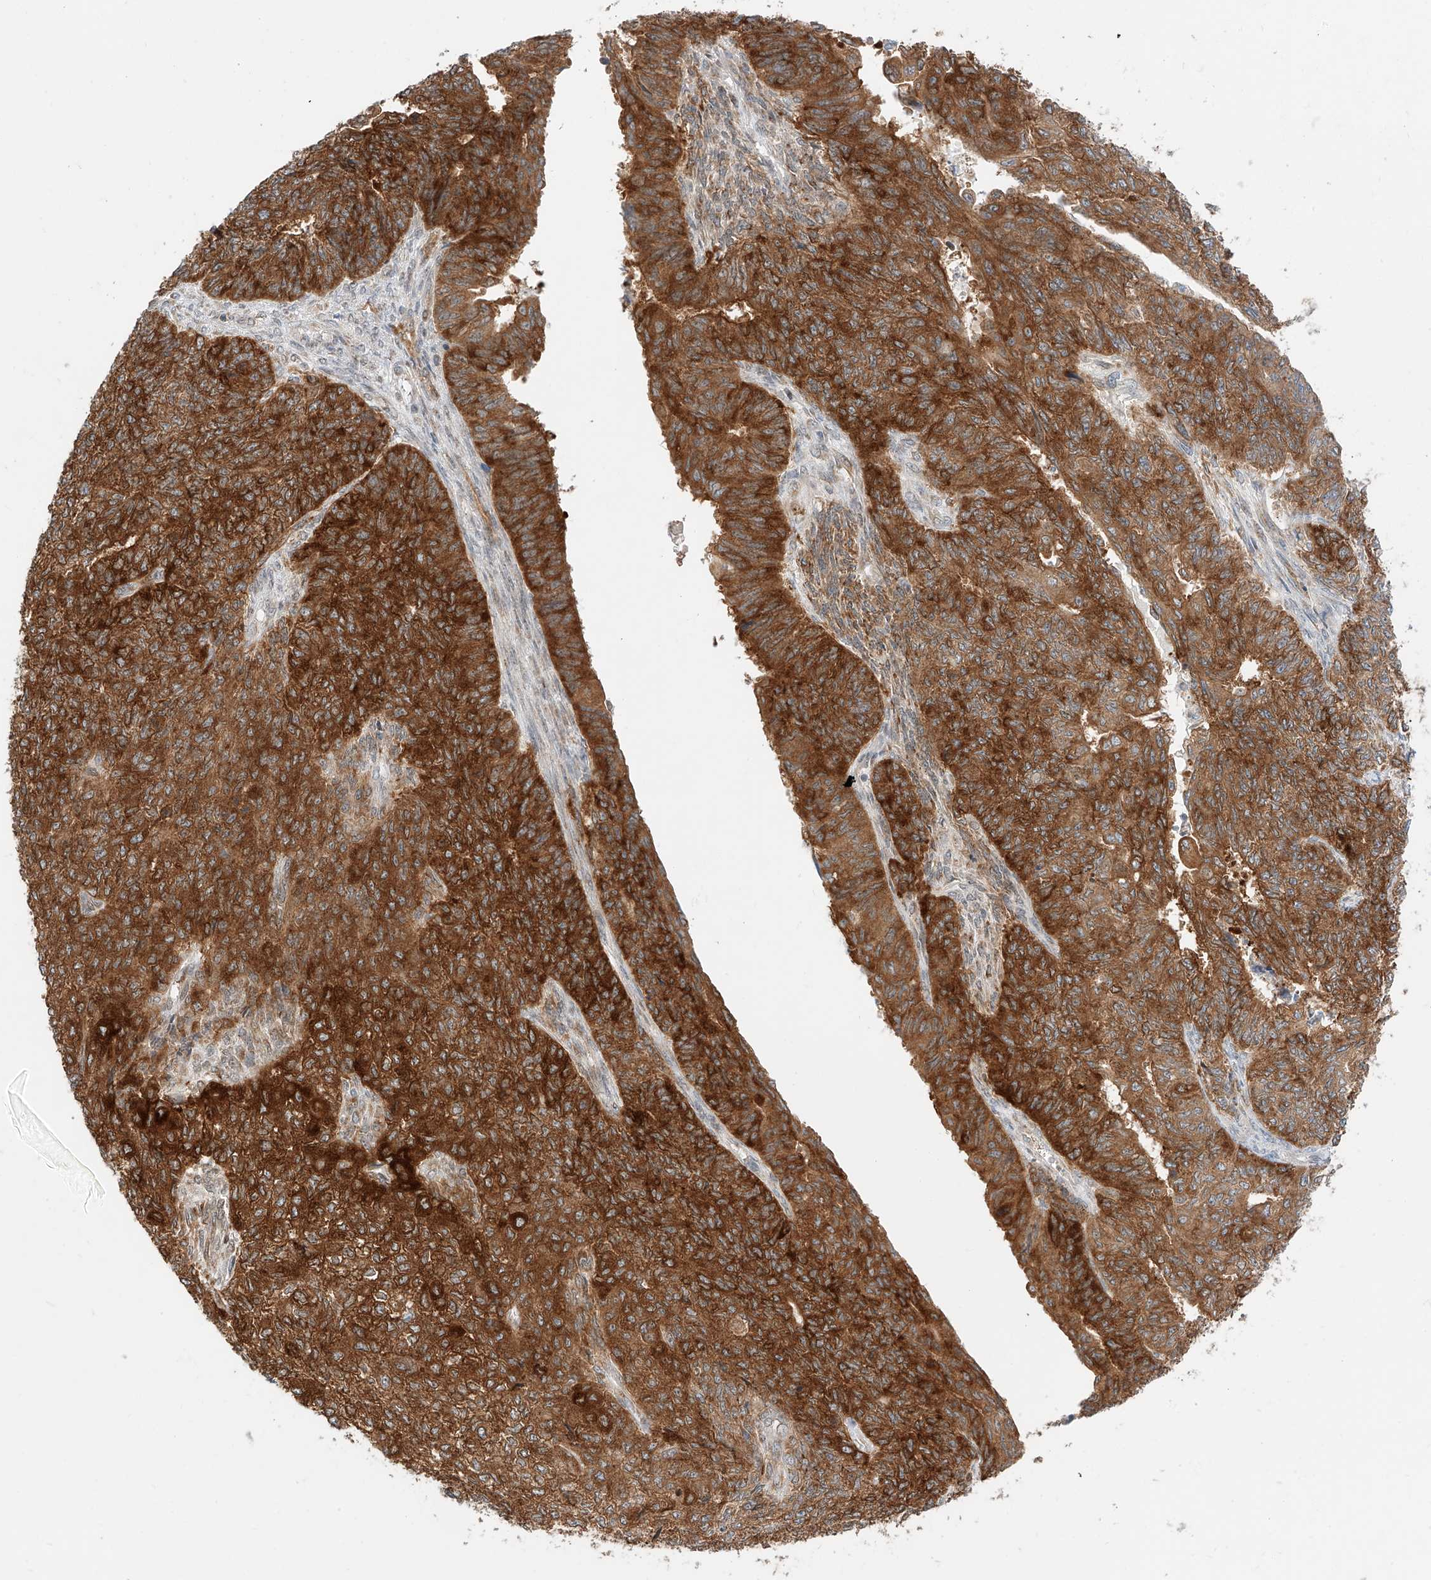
{"staining": {"intensity": "strong", "quantity": ">75%", "location": "cytoplasmic/membranous"}, "tissue": "endometrial cancer", "cell_type": "Tumor cells", "image_type": "cancer", "snomed": [{"axis": "morphology", "description": "Adenocarcinoma, NOS"}, {"axis": "topography", "description": "Endometrium"}], "caption": "Human adenocarcinoma (endometrial) stained with a protein marker reveals strong staining in tumor cells.", "gene": "CARMIL1", "patient": {"sex": "female", "age": 32}}